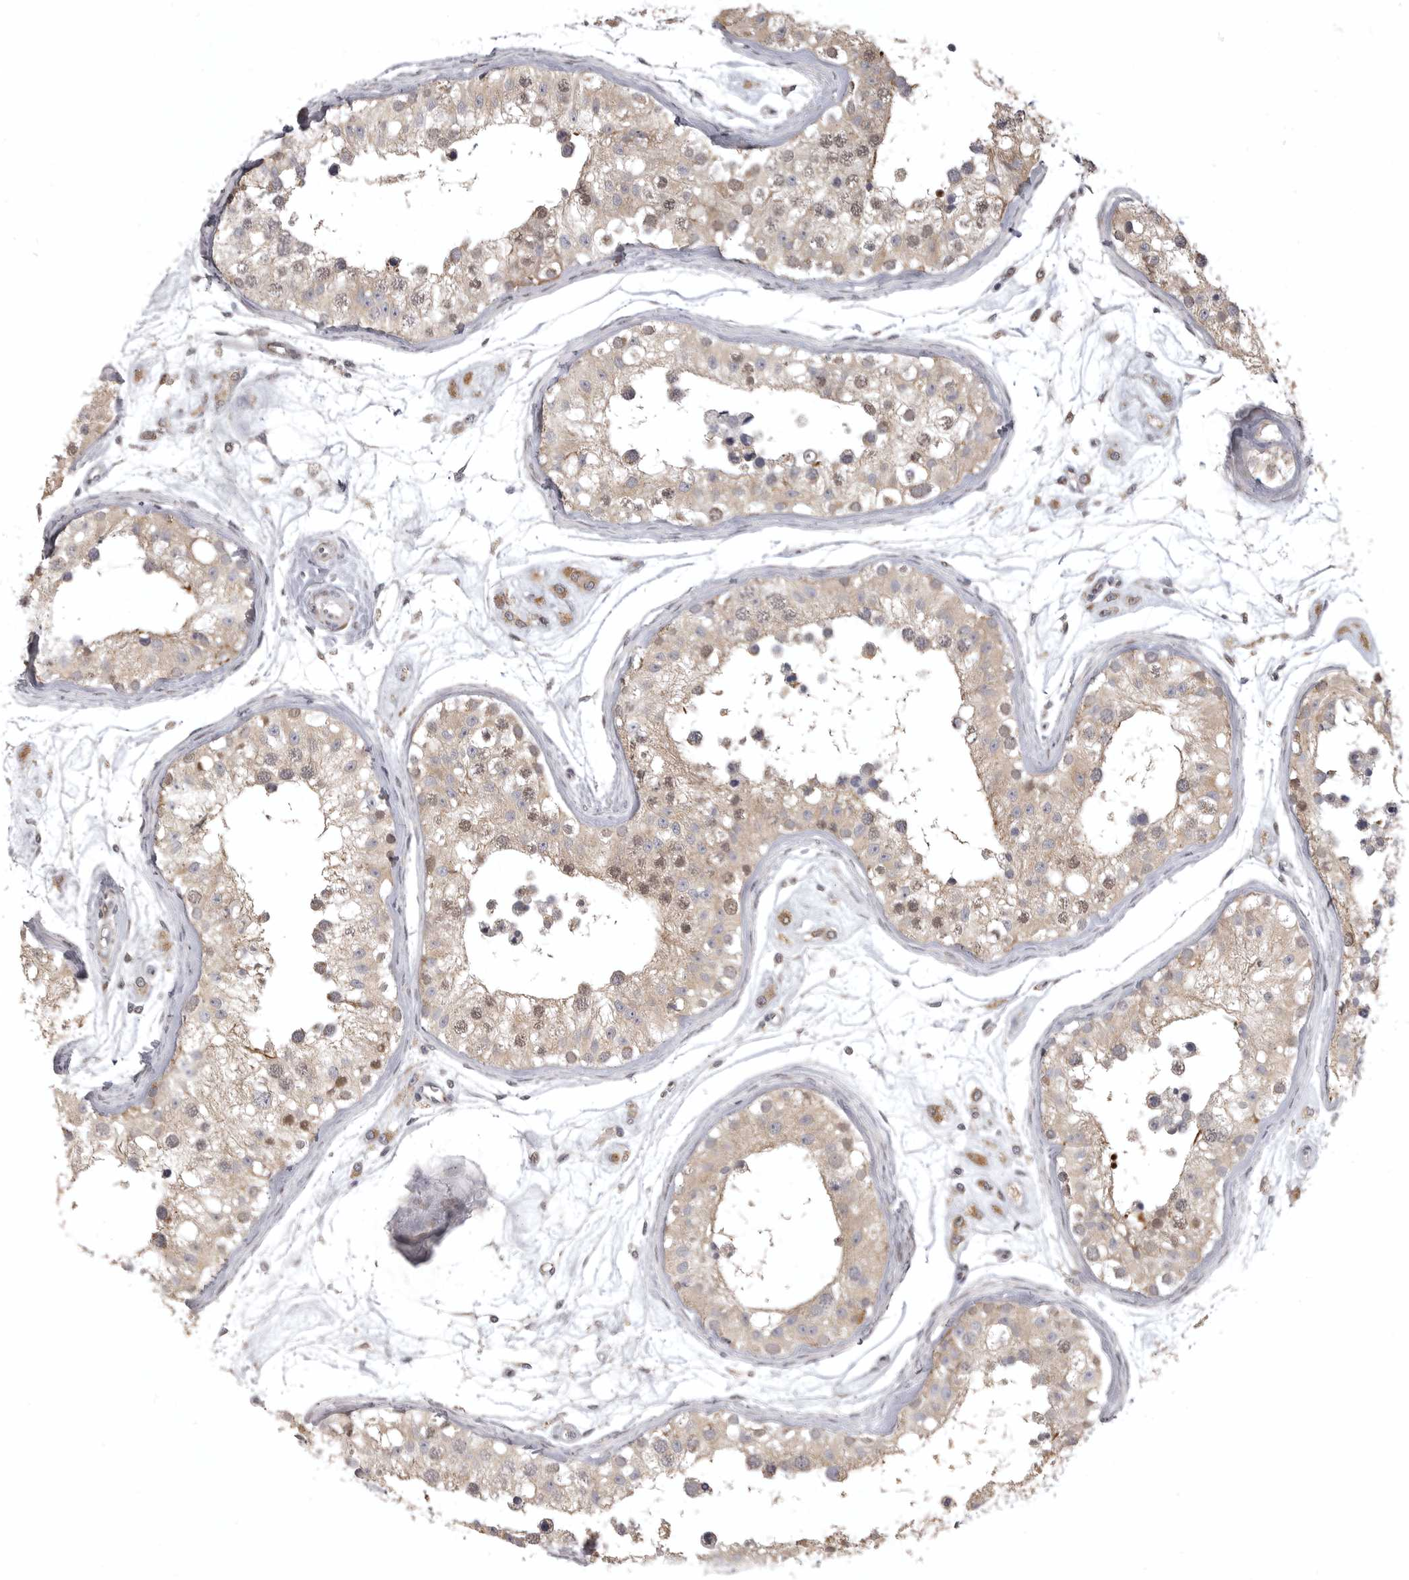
{"staining": {"intensity": "weak", "quantity": ">75%", "location": "cytoplasmic/membranous,nuclear"}, "tissue": "testis", "cell_type": "Cells in seminiferous ducts", "image_type": "normal", "snomed": [{"axis": "morphology", "description": "Normal tissue, NOS"}, {"axis": "morphology", "description": "Adenocarcinoma, metastatic, NOS"}, {"axis": "topography", "description": "Testis"}], "caption": "IHC of benign human testis demonstrates low levels of weak cytoplasmic/membranous,nuclear positivity in approximately >75% of cells in seminiferous ducts.", "gene": "POLE2", "patient": {"sex": "male", "age": 26}}